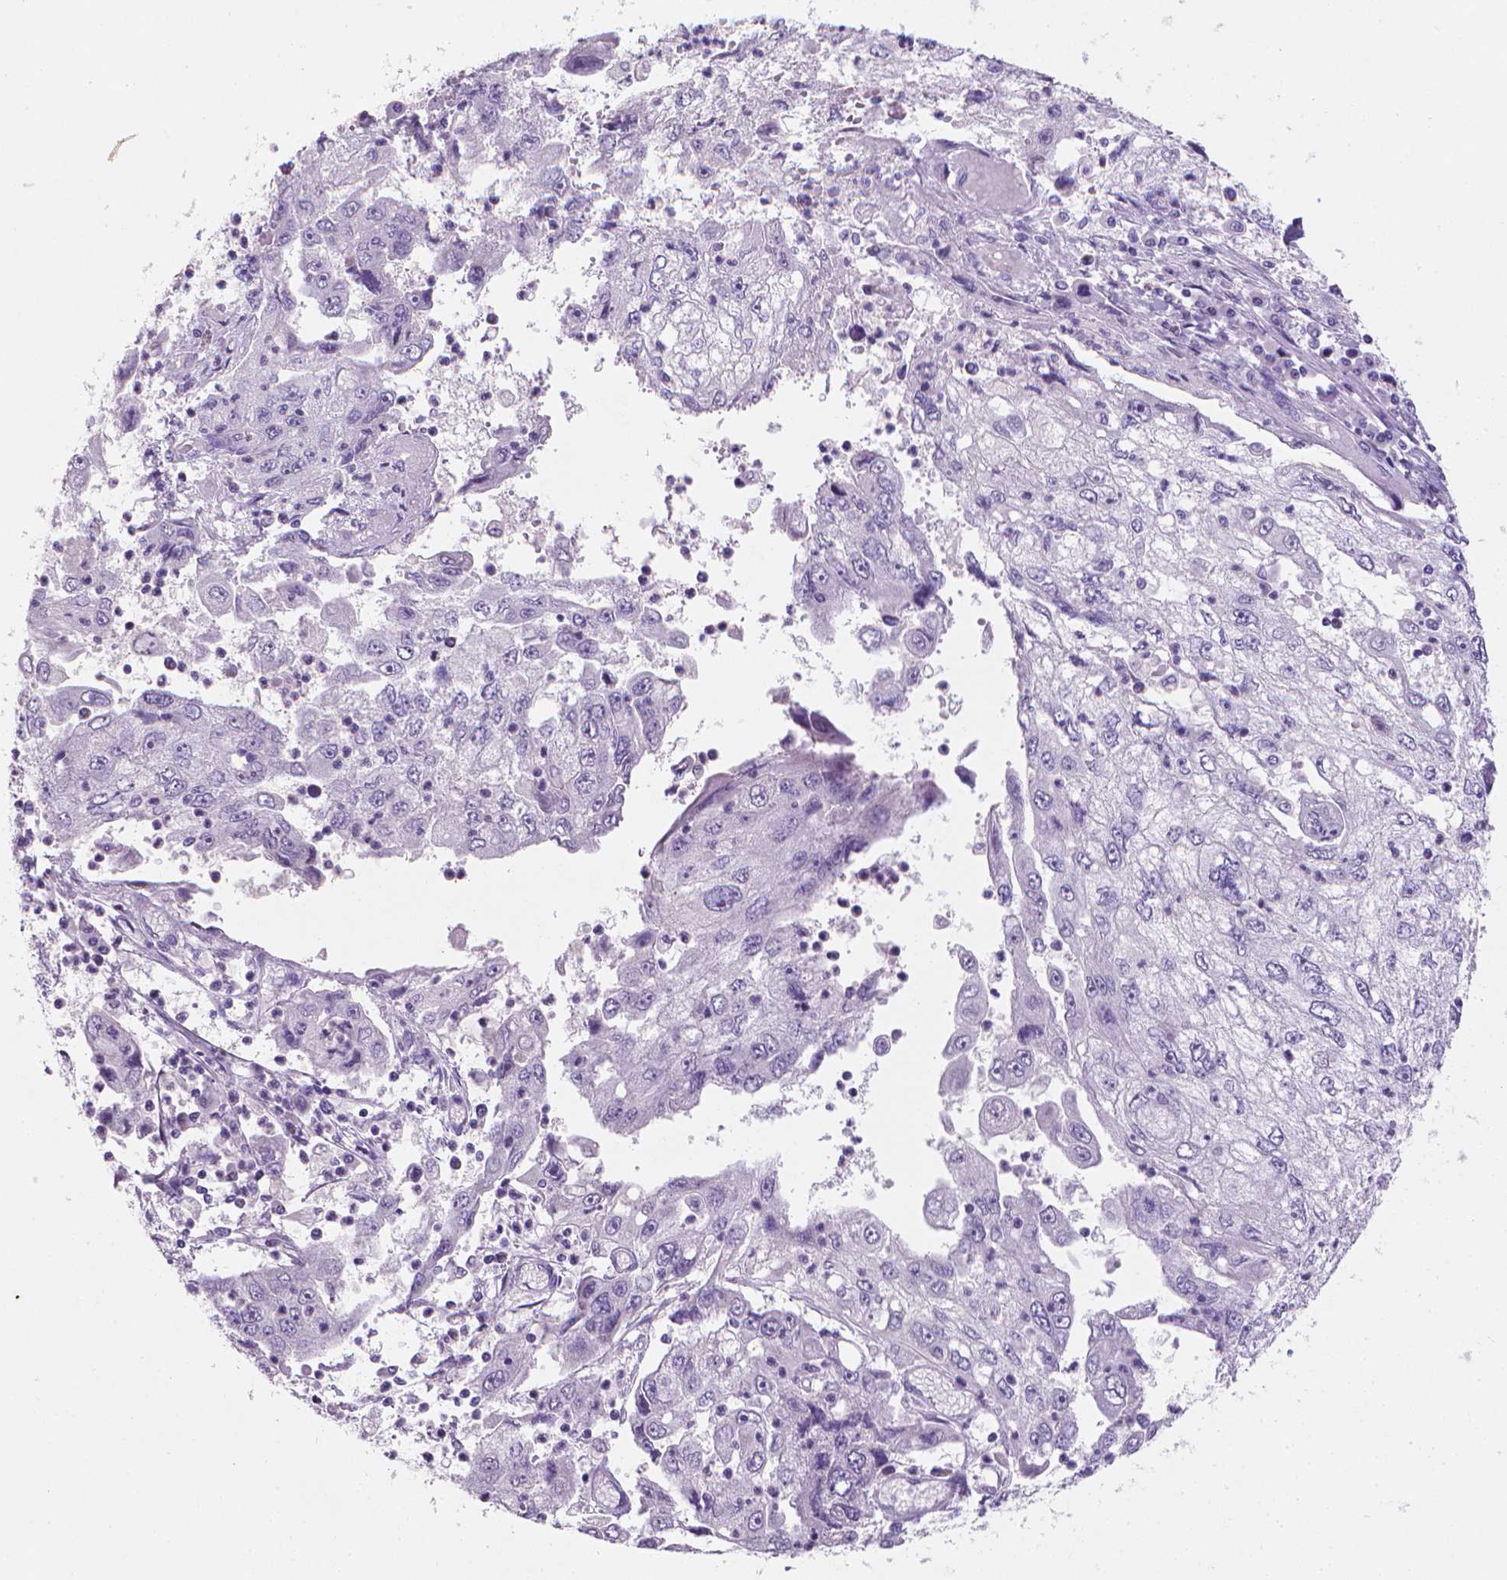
{"staining": {"intensity": "negative", "quantity": "none", "location": "none"}, "tissue": "cervical cancer", "cell_type": "Tumor cells", "image_type": "cancer", "snomed": [{"axis": "morphology", "description": "Squamous cell carcinoma, NOS"}, {"axis": "topography", "description": "Cervix"}], "caption": "Image shows no protein positivity in tumor cells of cervical cancer tissue.", "gene": "XPNPEP2", "patient": {"sex": "female", "age": 36}}